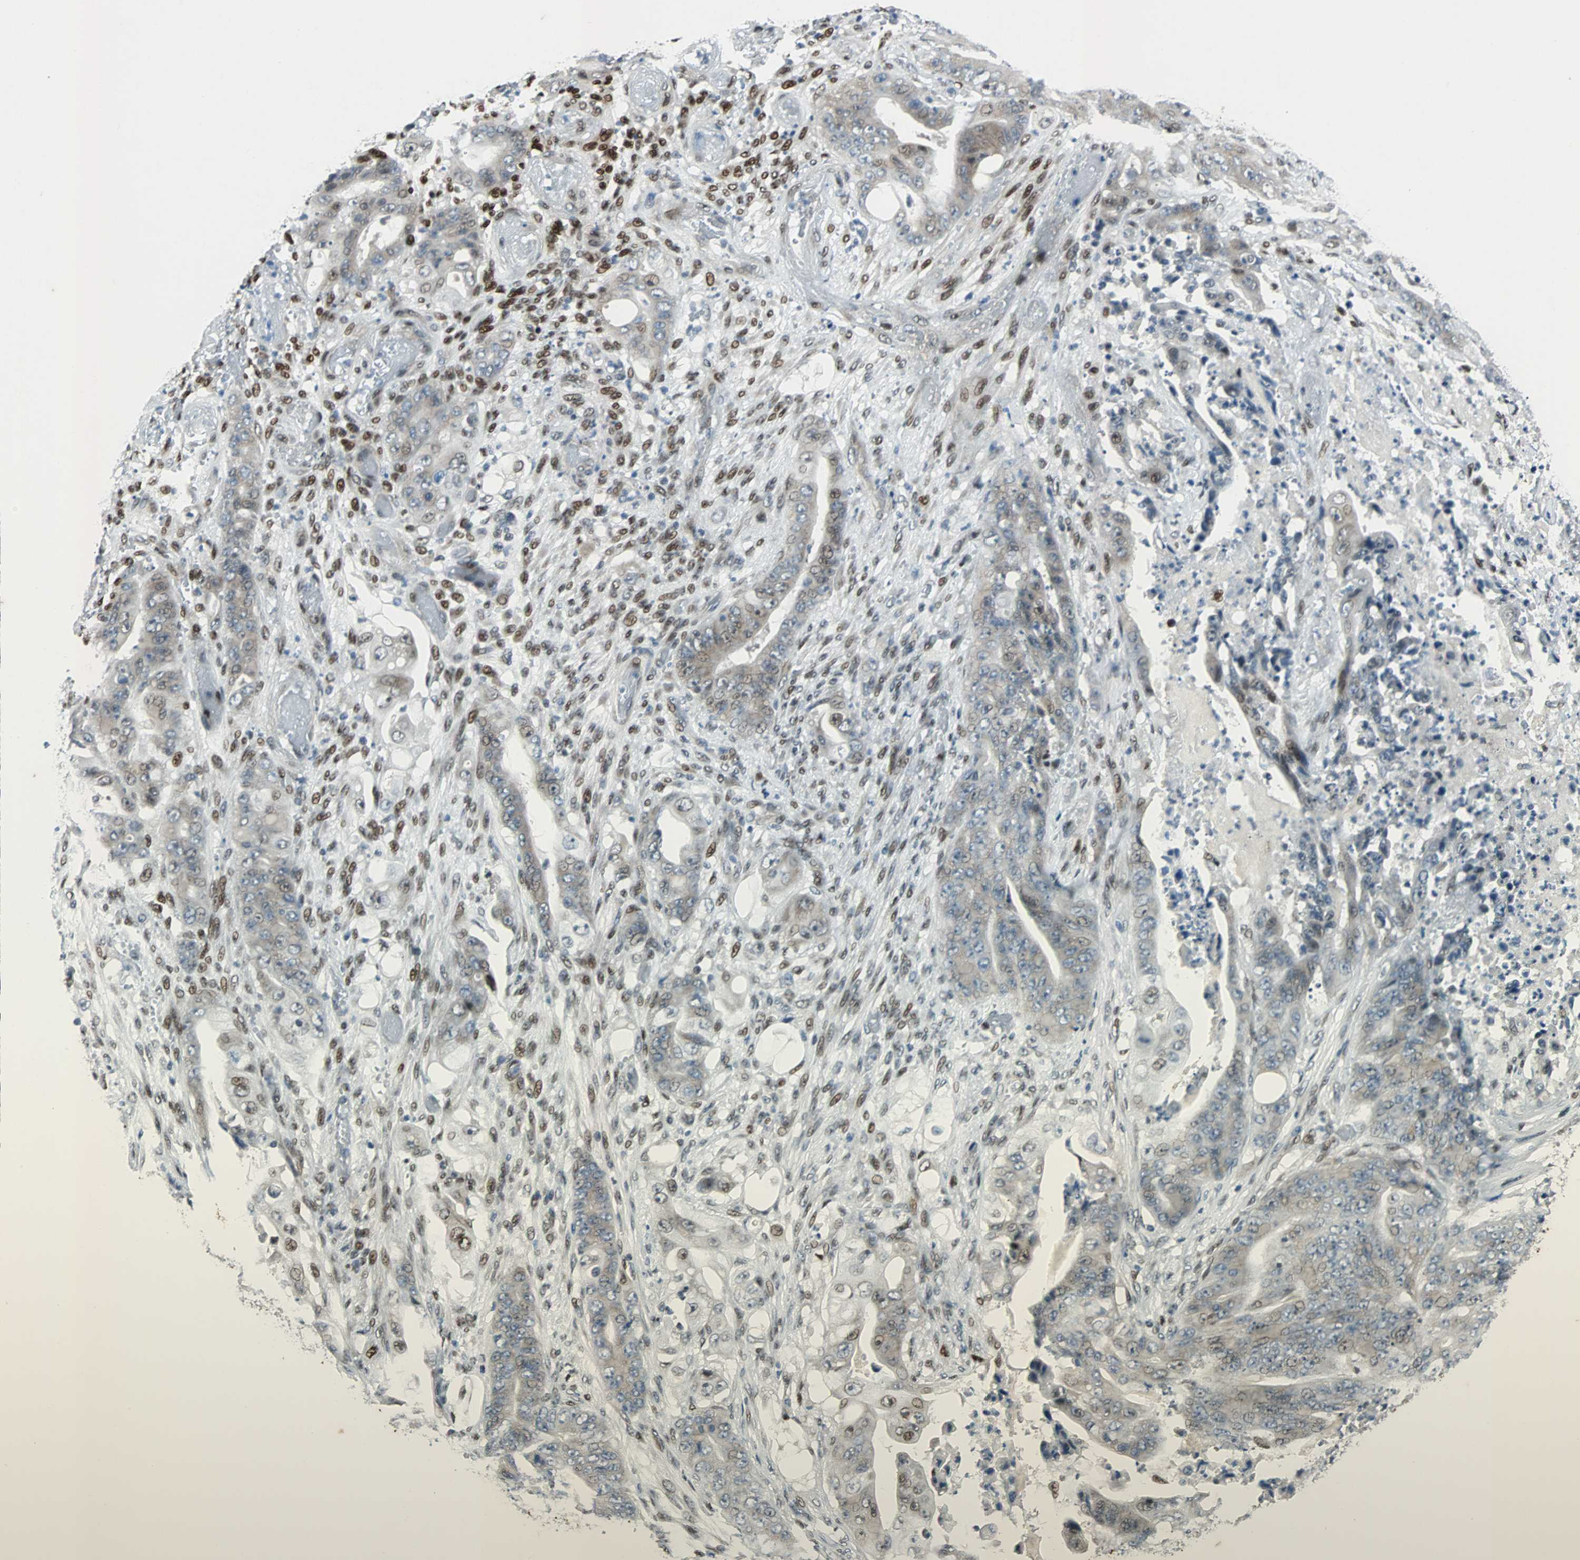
{"staining": {"intensity": "weak", "quantity": "<25%", "location": "cytoplasmic/membranous,nuclear"}, "tissue": "stomach cancer", "cell_type": "Tumor cells", "image_type": "cancer", "snomed": [{"axis": "morphology", "description": "Adenocarcinoma, NOS"}, {"axis": "topography", "description": "Stomach"}], "caption": "A high-resolution photomicrograph shows immunohistochemistry (IHC) staining of stomach cancer (adenocarcinoma), which exhibits no significant positivity in tumor cells.", "gene": "AJUBA", "patient": {"sex": "female", "age": 73}}